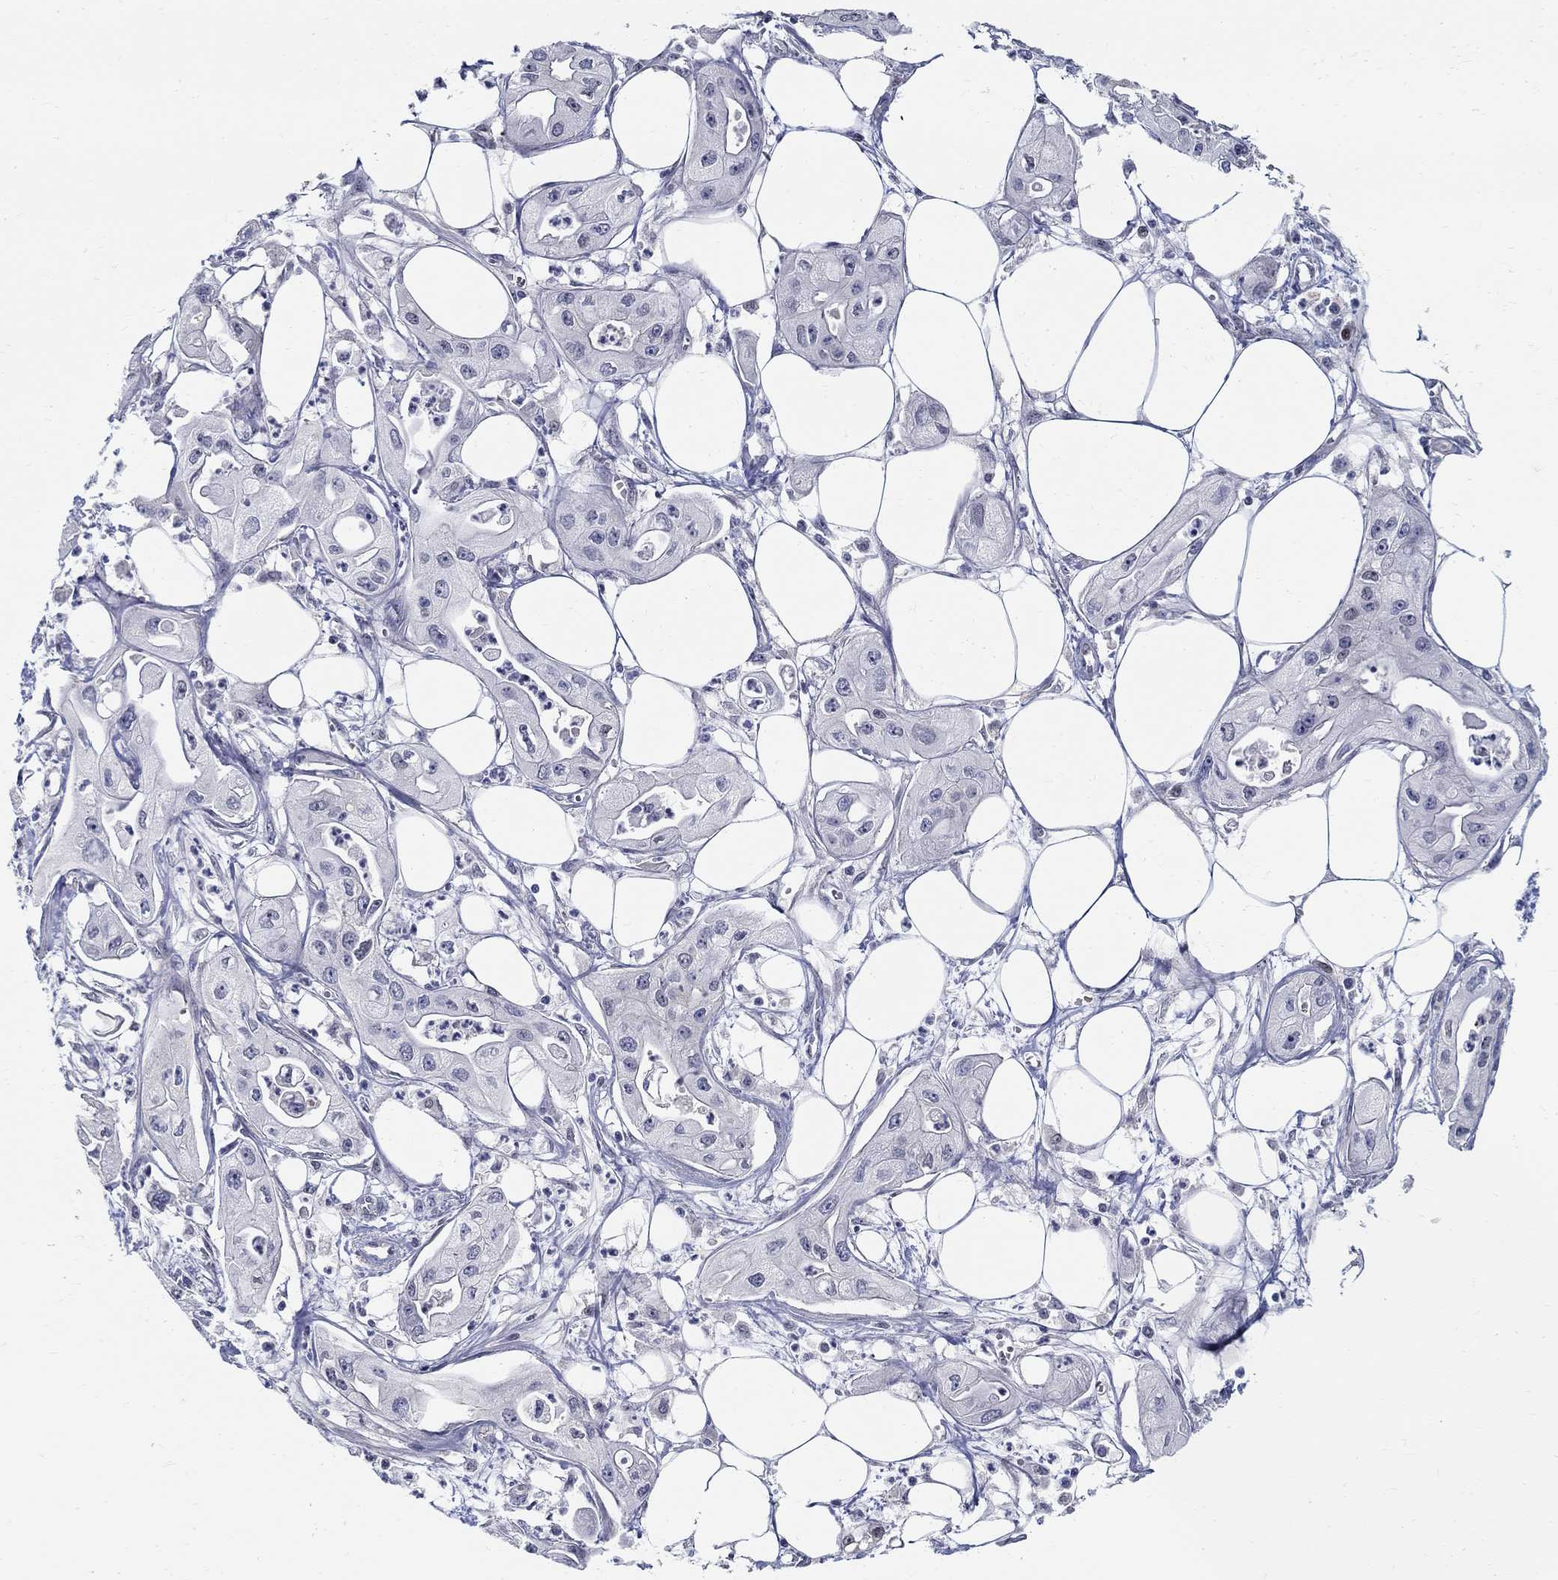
{"staining": {"intensity": "negative", "quantity": "none", "location": "none"}, "tissue": "pancreatic cancer", "cell_type": "Tumor cells", "image_type": "cancer", "snomed": [{"axis": "morphology", "description": "Adenocarcinoma, NOS"}, {"axis": "topography", "description": "Pancreas"}], "caption": "The IHC histopathology image has no significant expression in tumor cells of pancreatic adenocarcinoma tissue. (DAB immunohistochemistry visualized using brightfield microscopy, high magnification).", "gene": "C16orf46", "patient": {"sex": "male", "age": 70}}